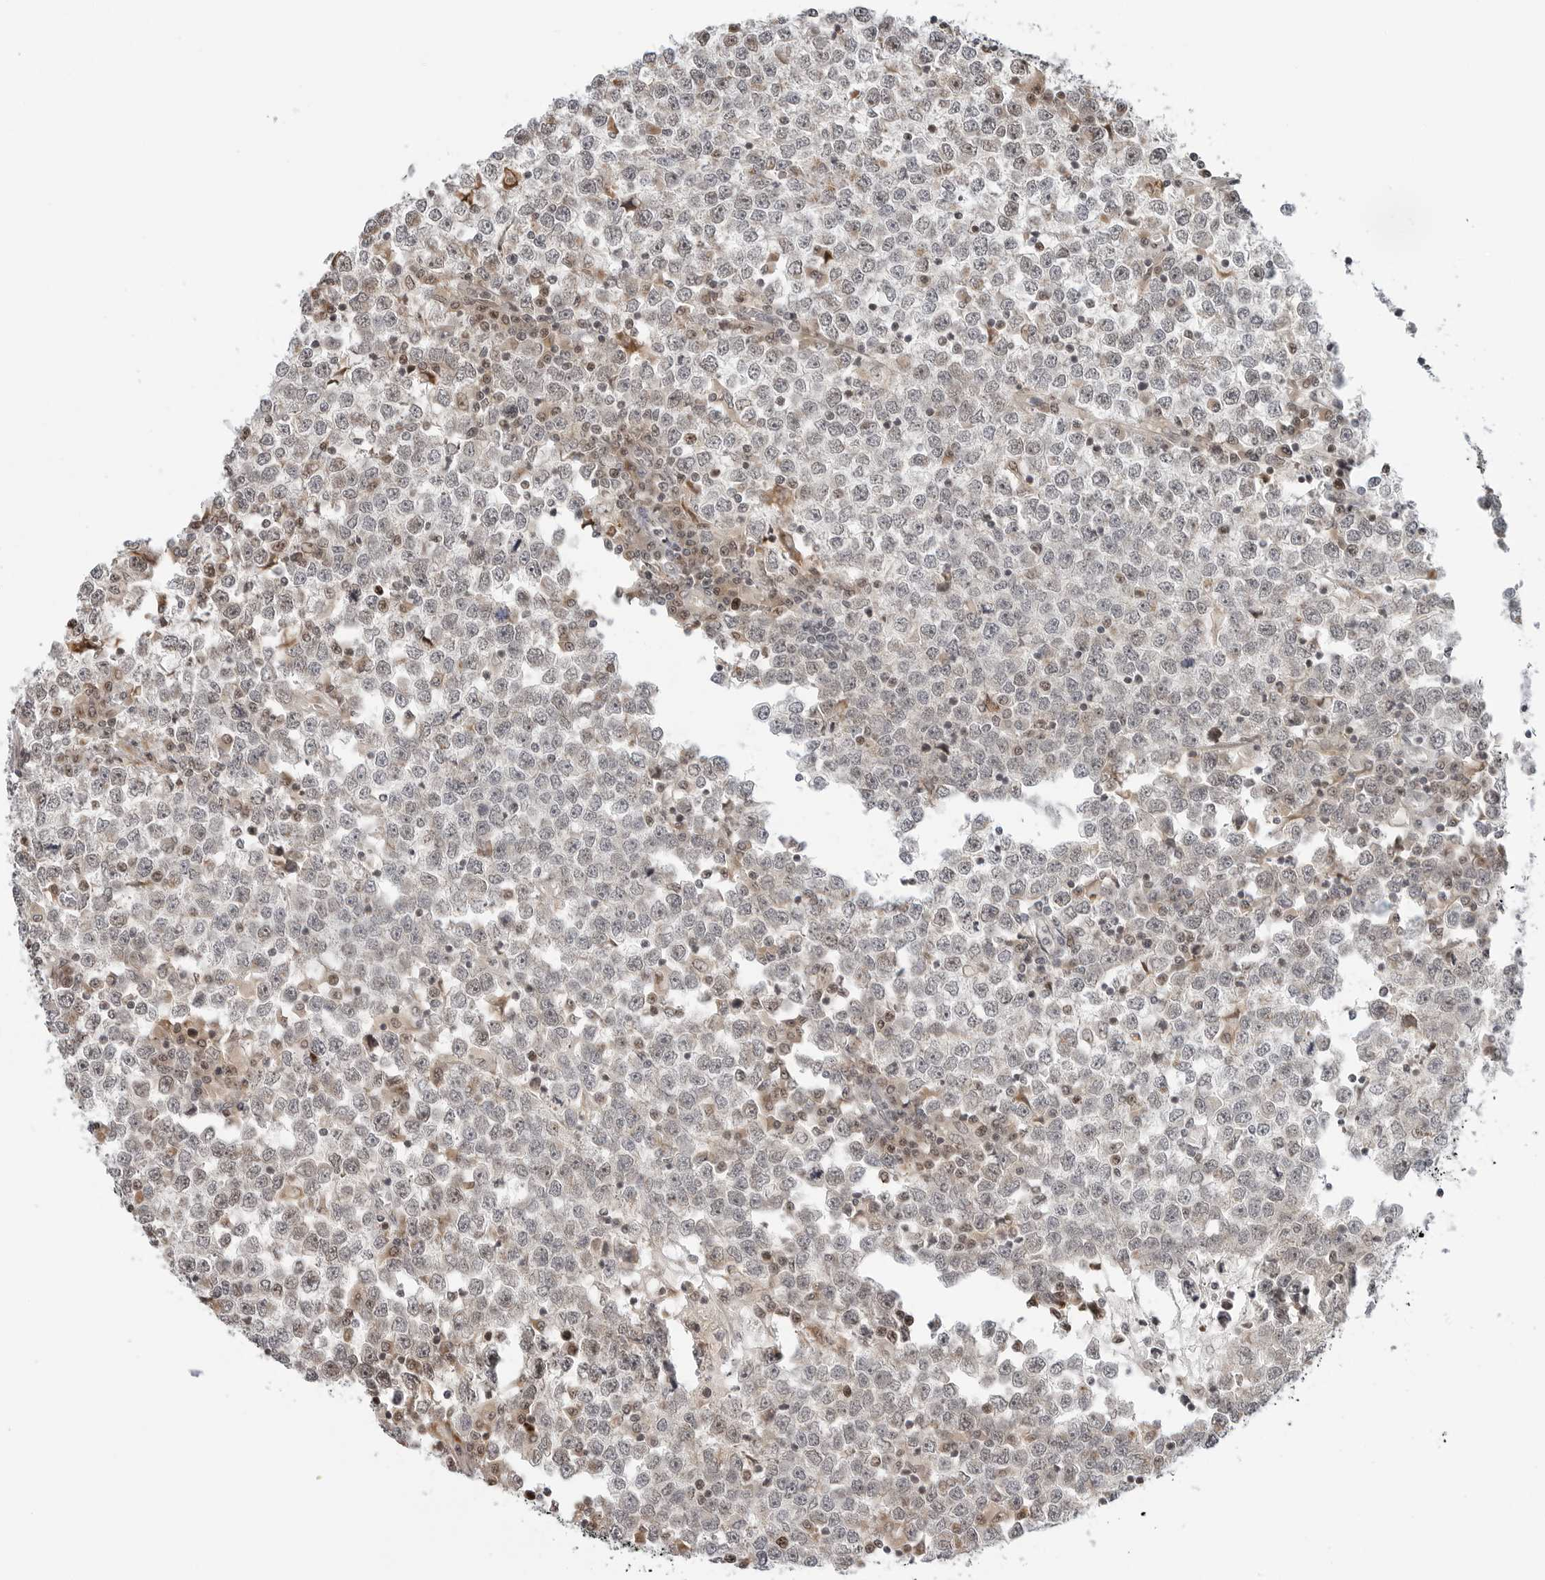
{"staining": {"intensity": "weak", "quantity": "<25%", "location": "nuclear"}, "tissue": "testis cancer", "cell_type": "Tumor cells", "image_type": "cancer", "snomed": [{"axis": "morphology", "description": "Seminoma, NOS"}, {"axis": "topography", "description": "Testis"}], "caption": "Immunohistochemistry (IHC) of seminoma (testis) demonstrates no positivity in tumor cells. (DAB immunohistochemistry (IHC) visualized using brightfield microscopy, high magnification).", "gene": "TIPRL", "patient": {"sex": "male", "age": 65}}